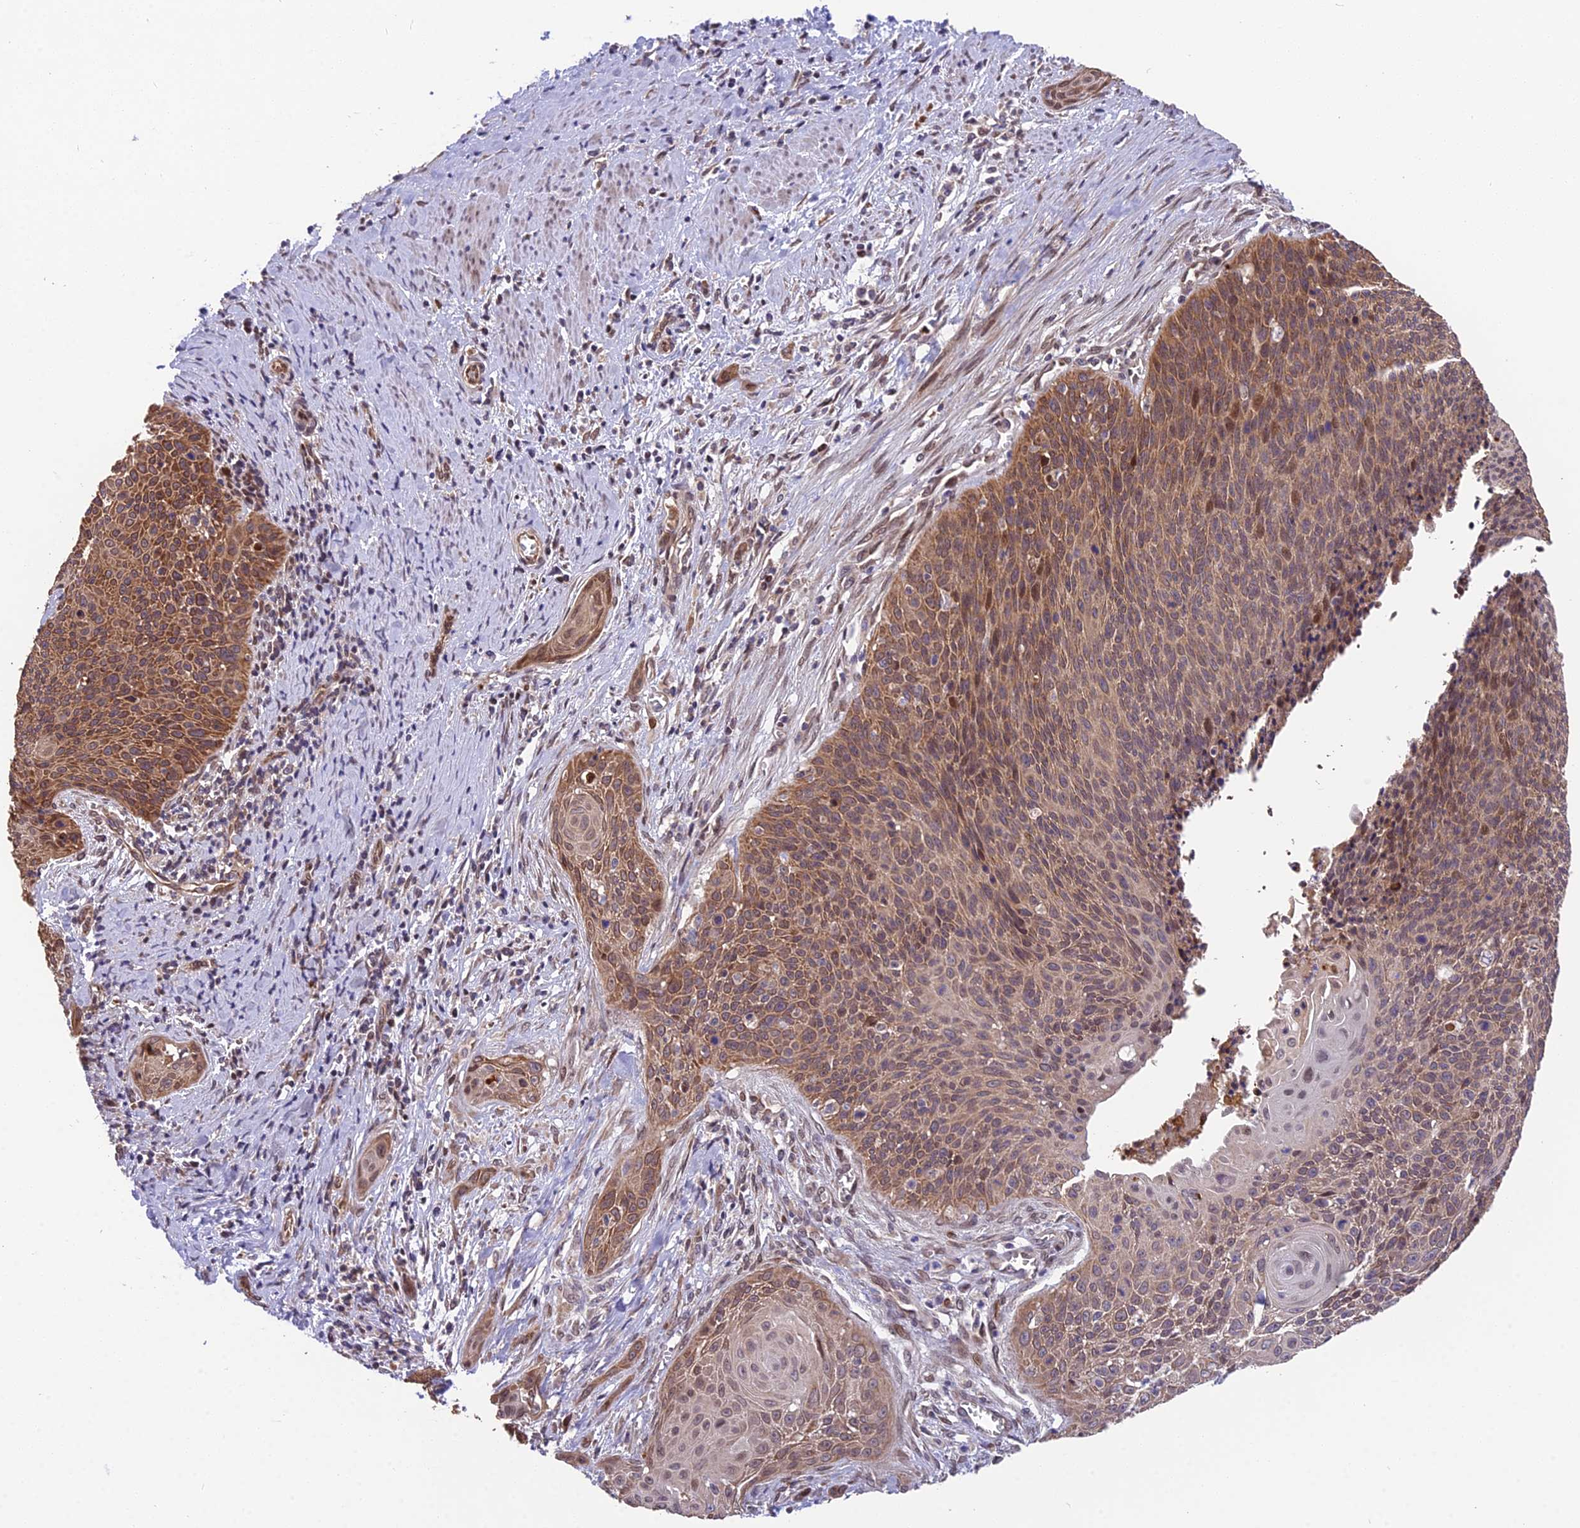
{"staining": {"intensity": "moderate", "quantity": ">75%", "location": "cytoplasmic/membranous,nuclear"}, "tissue": "cervical cancer", "cell_type": "Tumor cells", "image_type": "cancer", "snomed": [{"axis": "morphology", "description": "Squamous cell carcinoma, NOS"}, {"axis": "topography", "description": "Cervix"}], "caption": "The immunohistochemical stain highlights moderate cytoplasmic/membranous and nuclear positivity in tumor cells of squamous cell carcinoma (cervical) tissue.", "gene": "CYP2R1", "patient": {"sex": "female", "age": 55}}